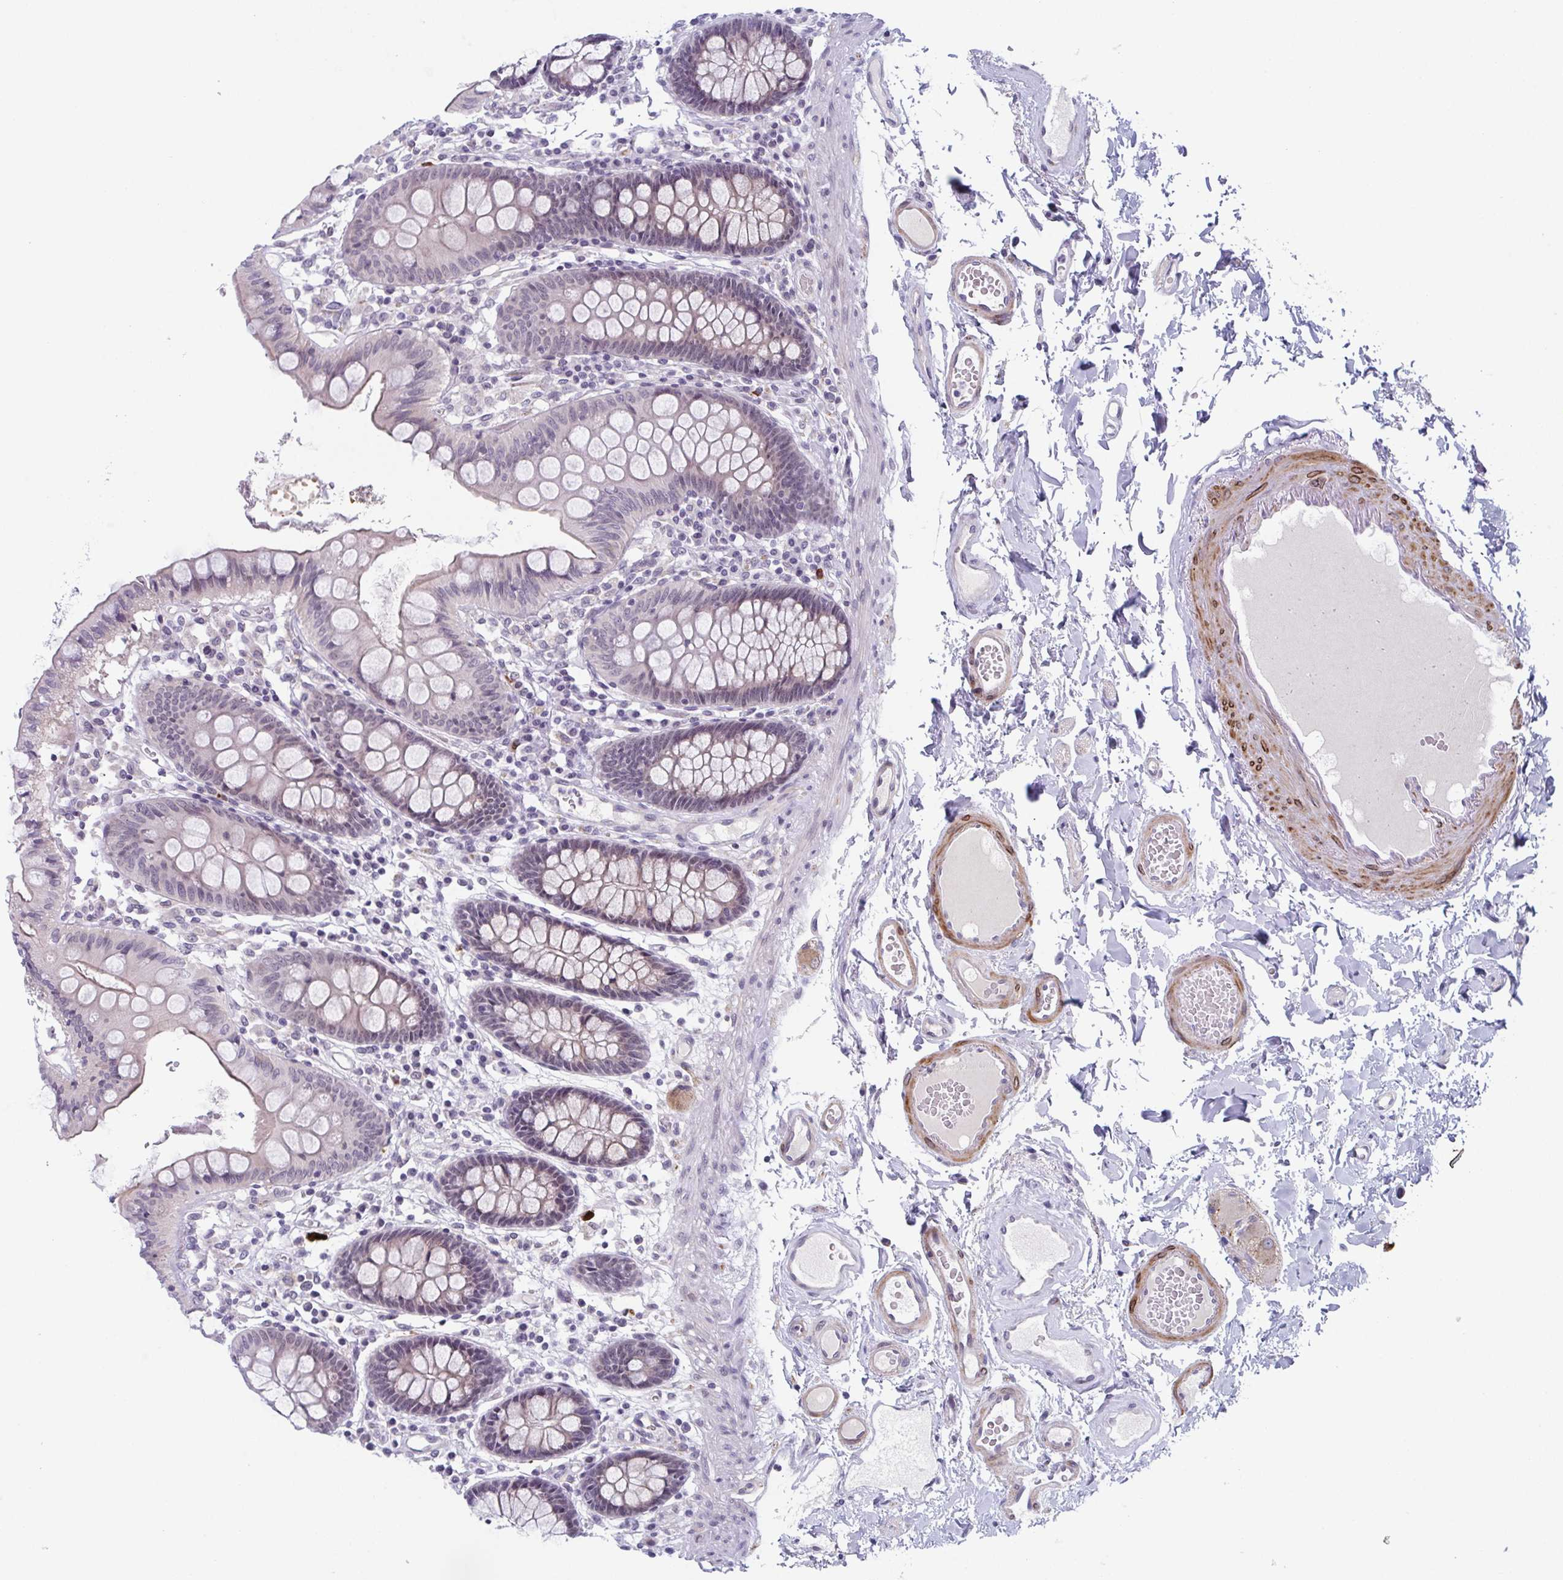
{"staining": {"intensity": "negative", "quantity": "none", "location": "none"}, "tissue": "colon", "cell_type": "Endothelial cells", "image_type": "normal", "snomed": [{"axis": "morphology", "description": "Normal tissue, NOS"}, {"axis": "topography", "description": "Colon"}], "caption": "An IHC micrograph of normal colon is shown. There is no staining in endothelial cells of colon.", "gene": "ZFP64", "patient": {"sex": "male", "age": 84}}